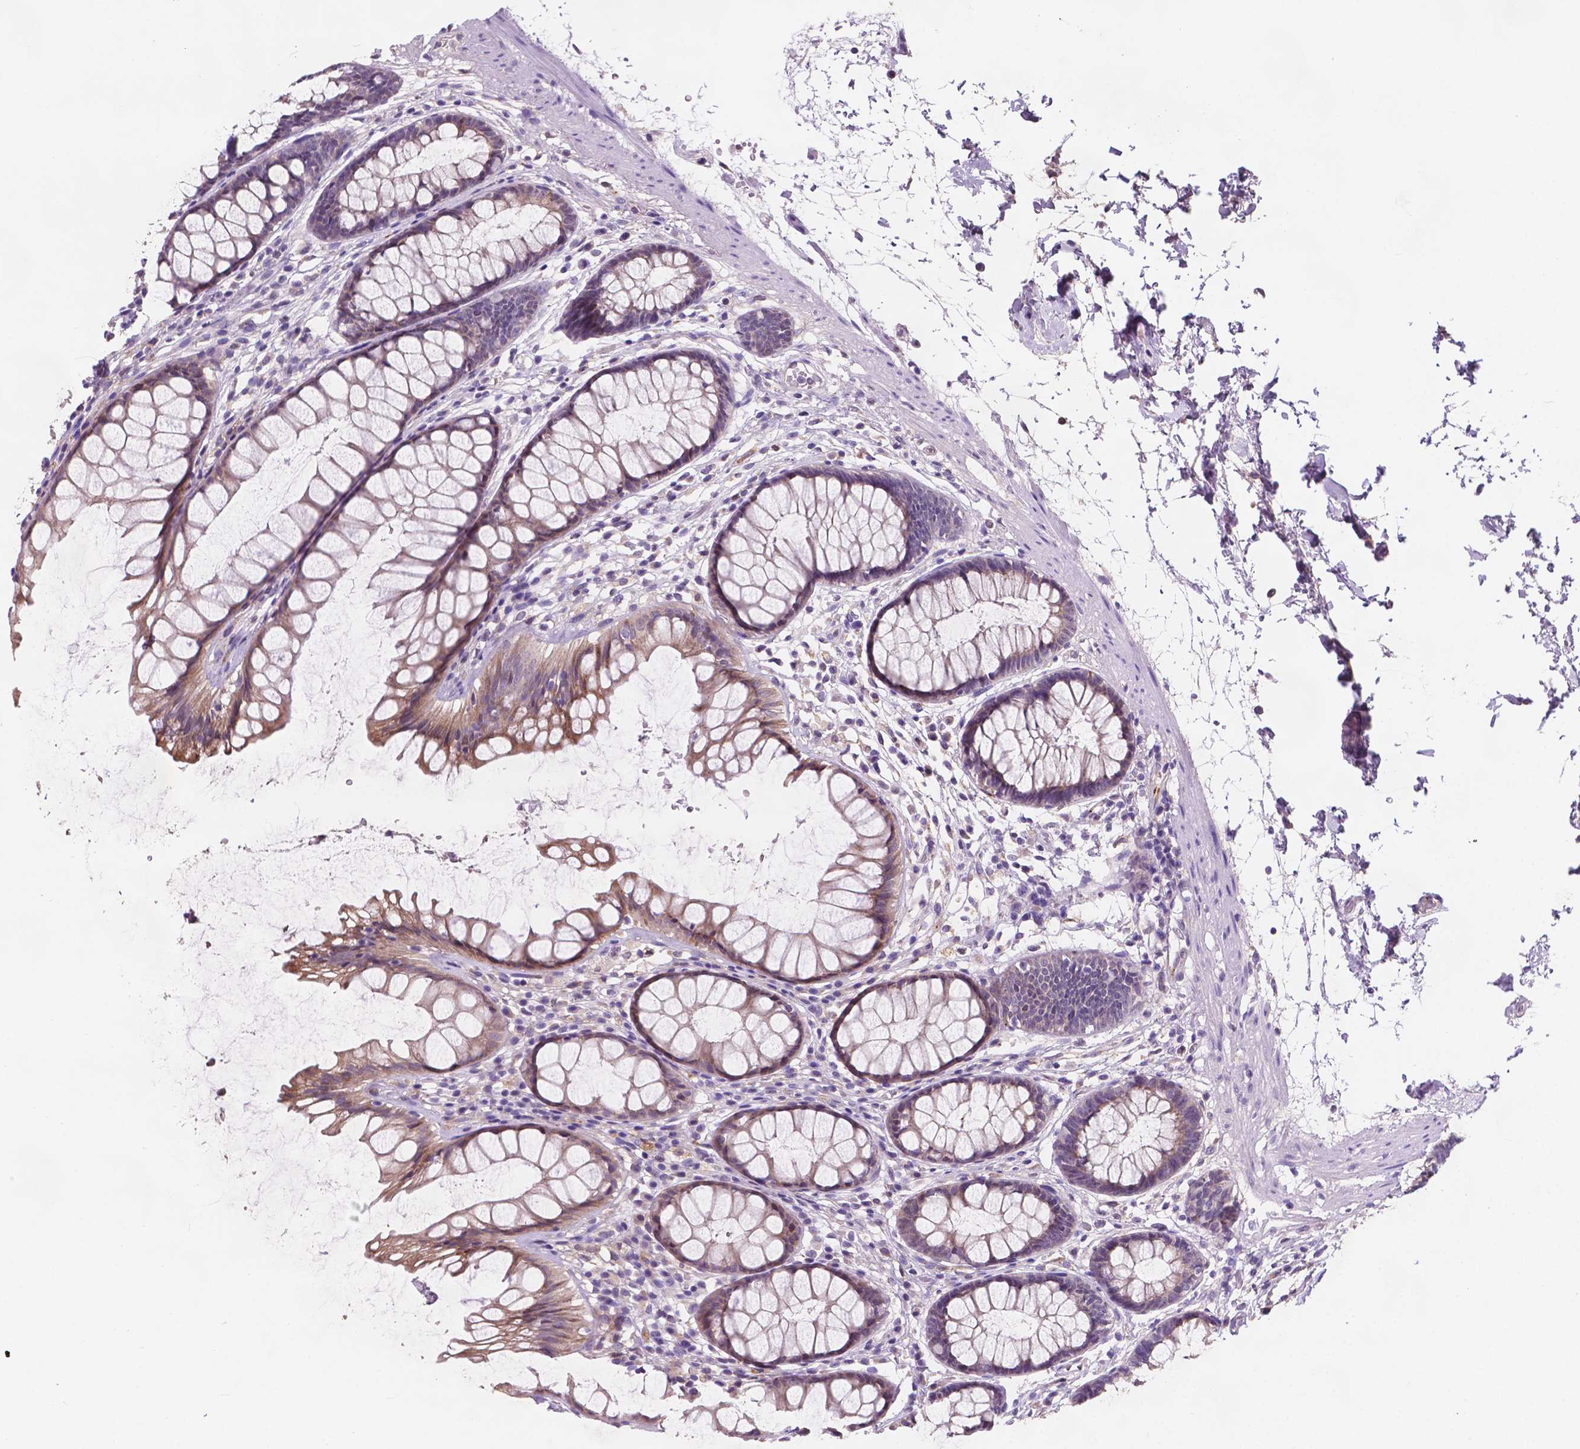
{"staining": {"intensity": "moderate", "quantity": "25%-75%", "location": "cytoplasmic/membranous"}, "tissue": "rectum", "cell_type": "Glandular cells", "image_type": "normal", "snomed": [{"axis": "morphology", "description": "Normal tissue, NOS"}, {"axis": "topography", "description": "Rectum"}], "caption": "Immunohistochemical staining of normal rectum displays 25%-75% levels of moderate cytoplasmic/membranous protein expression in about 25%-75% of glandular cells.", "gene": "IREB2", "patient": {"sex": "male", "age": 72}}